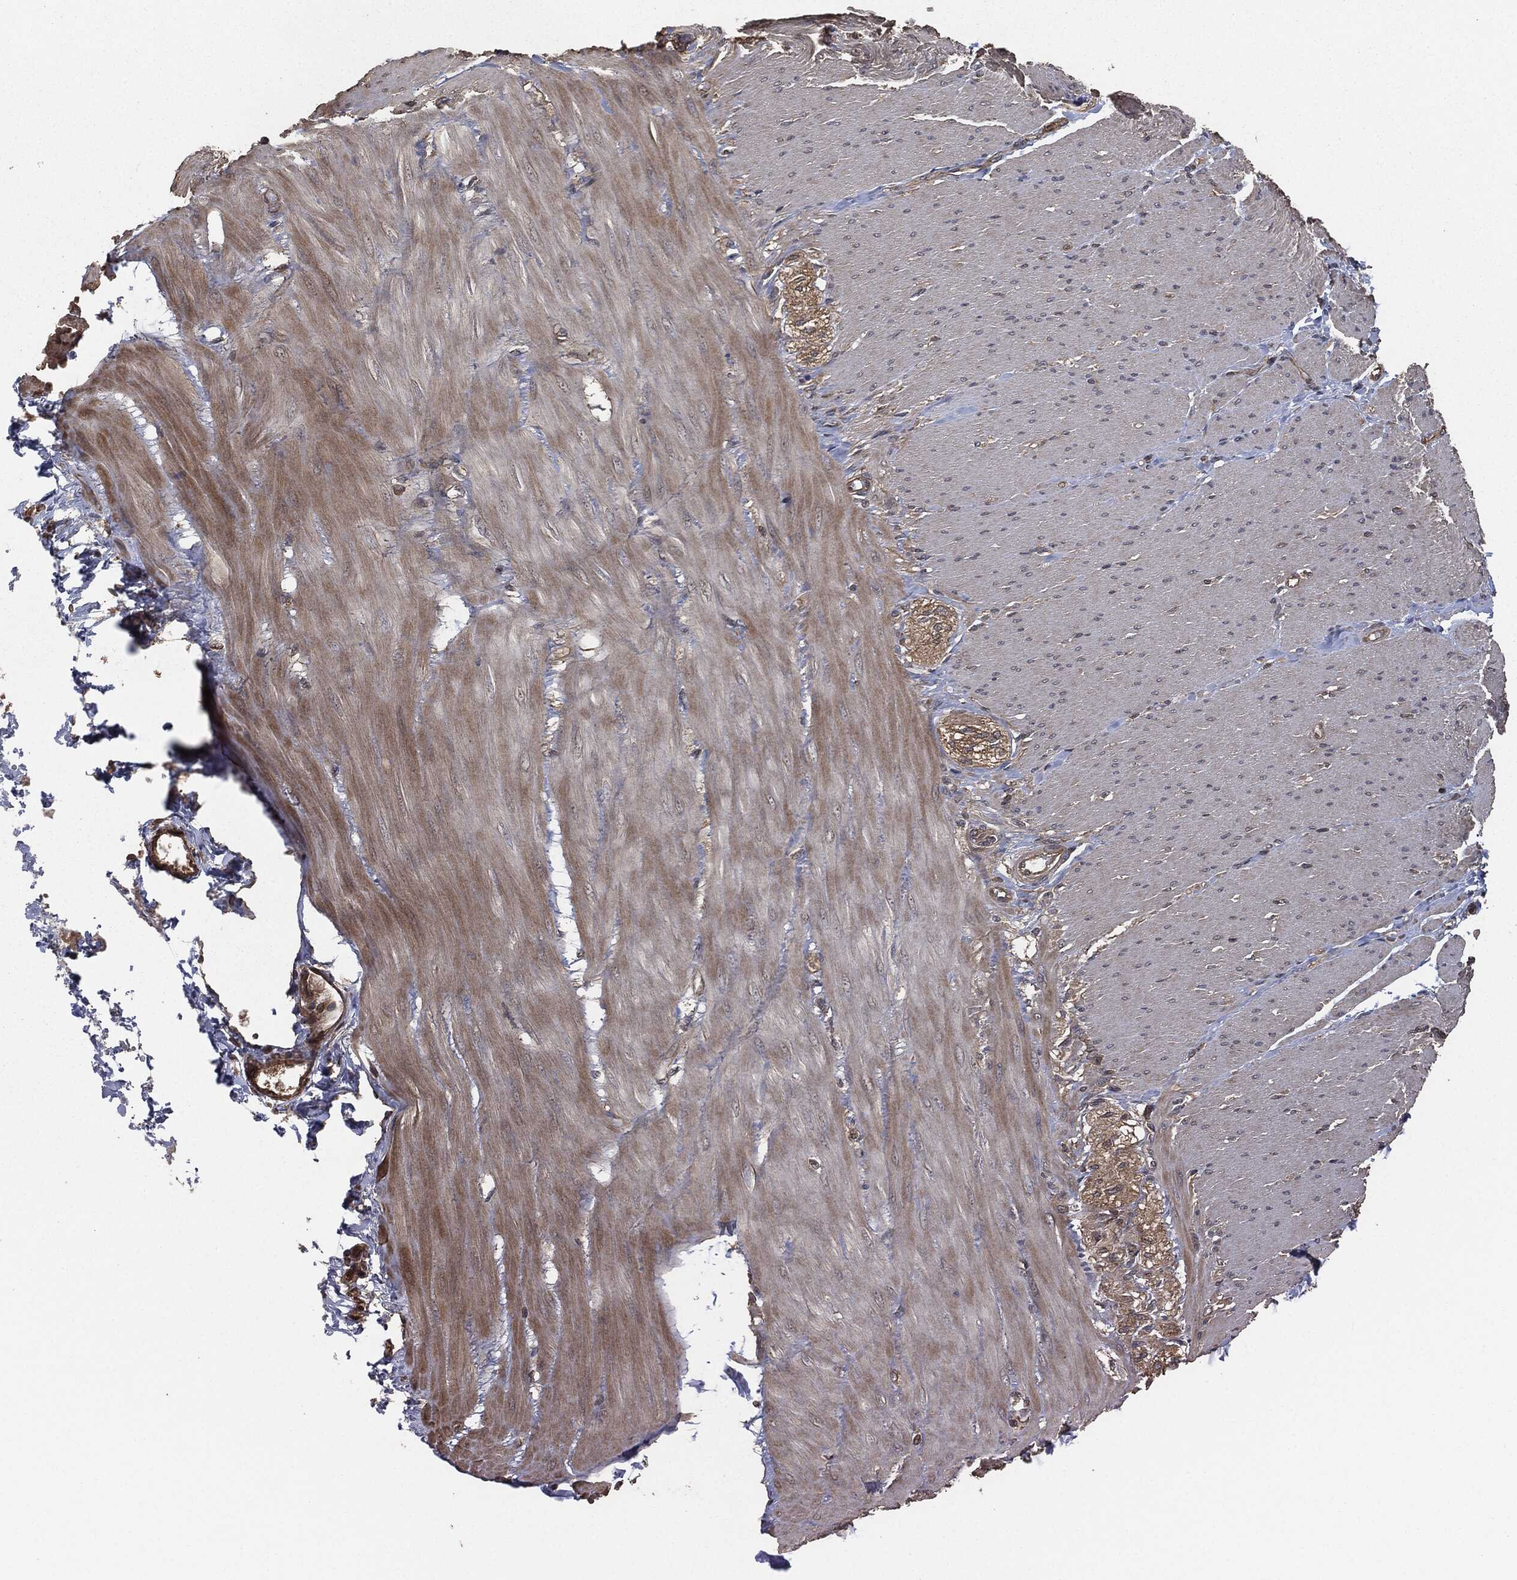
{"staining": {"intensity": "moderate", "quantity": ">75%", "location": "cytoplasmic/membranous"}, "tissue": "soft tissue", "cell_type": "Fibroblasts", "image_type": "normal", "snomed": [{"axis": "morphology", "description": "Normal tissue, NOS"}, {"axis": "topography", "description": "Smooth muscle"}, {"axis": "topography", "description": "Duodenum"}, {"axis": "topography", "description": "Peripheral nerve tissue"}], "caption": "Immunohistochemical staining of benign human soft tissue demonstrates >75% levels of moderate cytoplasmic/membranous protein positivity in approximately >75% of fibroblasts. The protein is shown in brown color, while the nuclei are stained blue.", "gene": "ERBIN", "patient": {"sex": "female", "age": 61}}